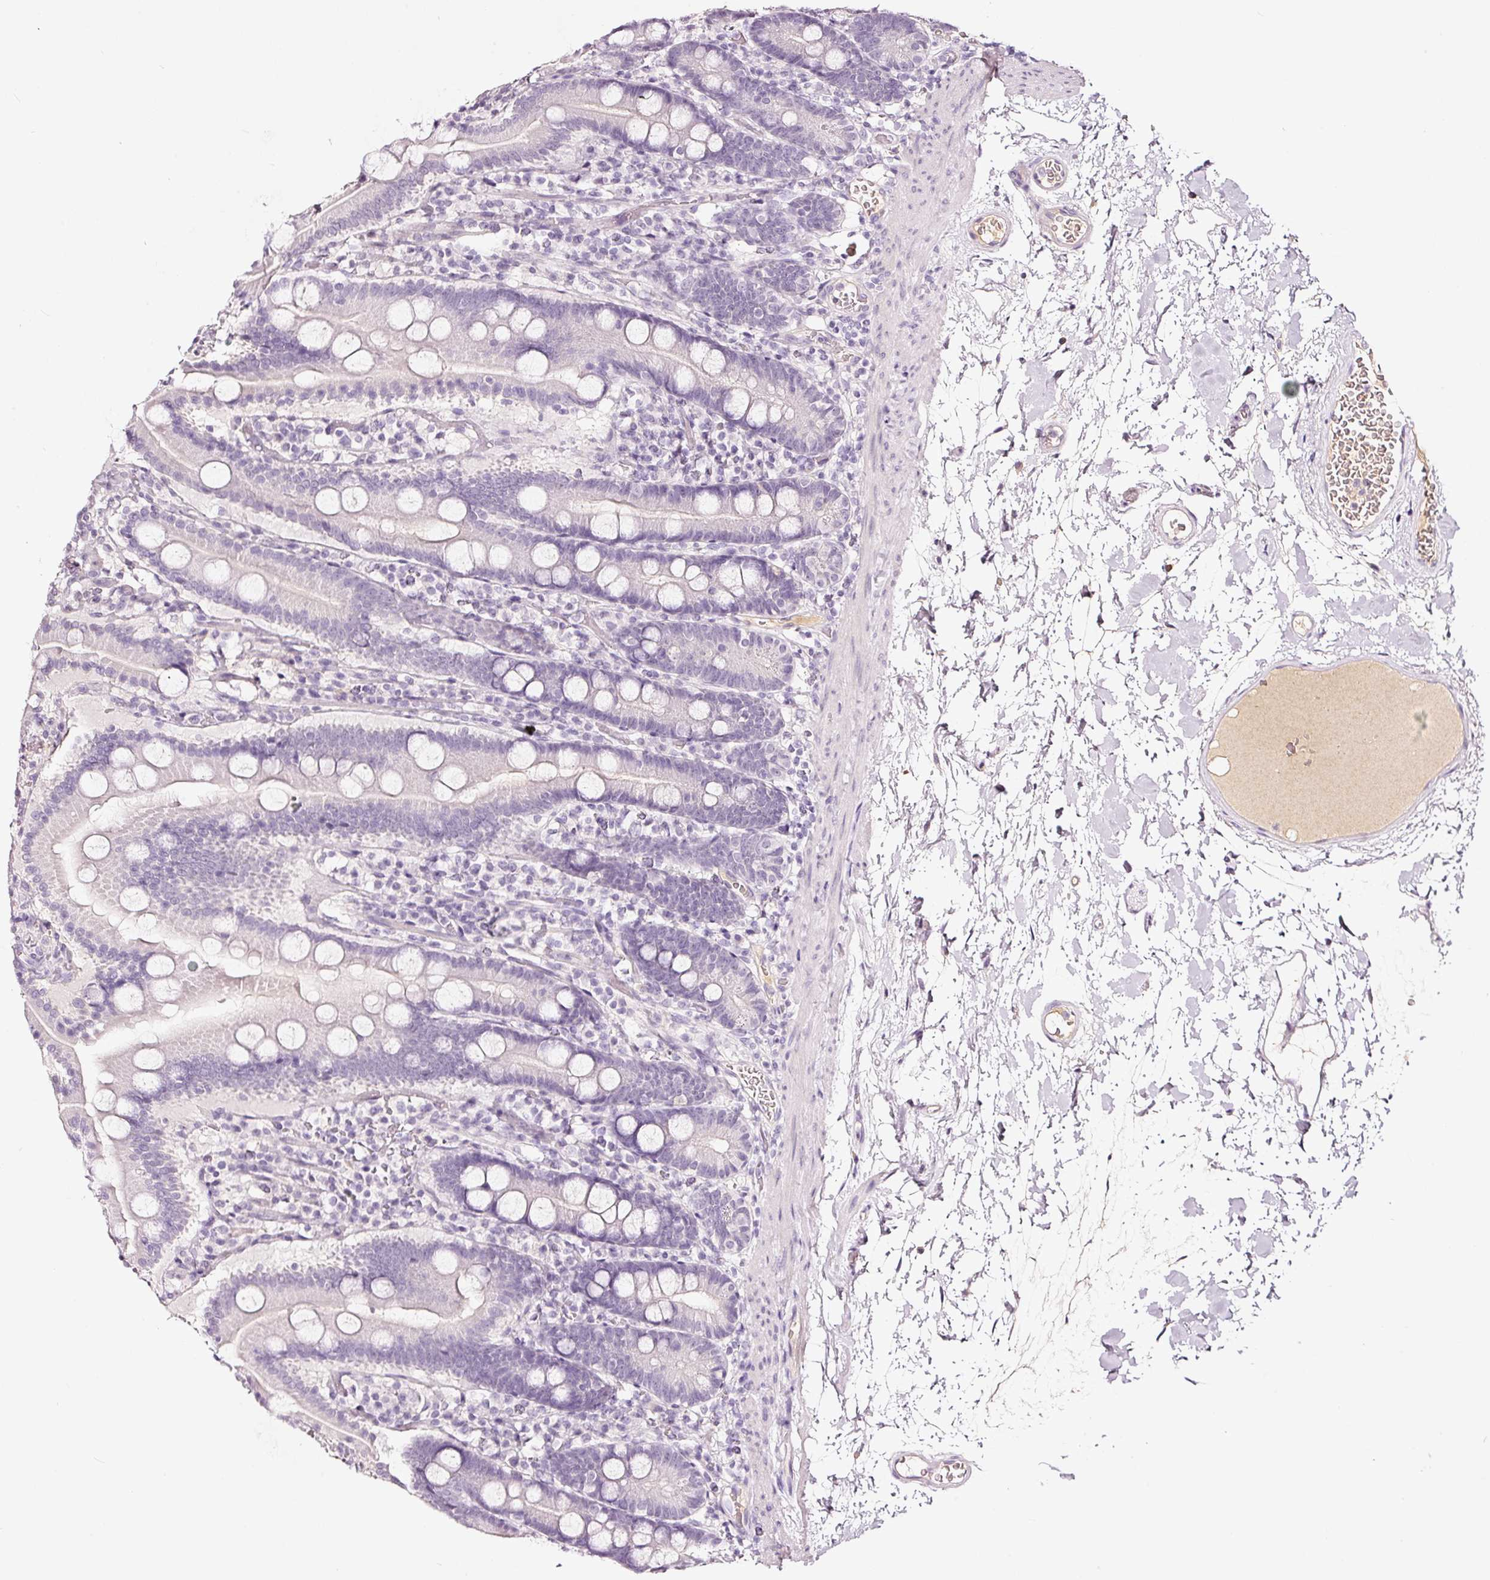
{"staining": {"intensity": "negative", "quantity": "none", "location": "none"}, "tissue": "duodenum", "cell_type": "Glandular cells", "image_type": "normal", "snomed": [{"axis": "morphology", "description": "Normal tissue, NOS"}, {"axis": "topography", "description": "Duodenum"}], "caption": "Immunohistochemistry (IHC) image of normal duodenum: duodenum stained with DAB (3,3'-diaminobenzidine) displays no significant protein staining in glandular cells.", "gene": "LAMP3", "patient": {"sex": "male", "age": 55}}